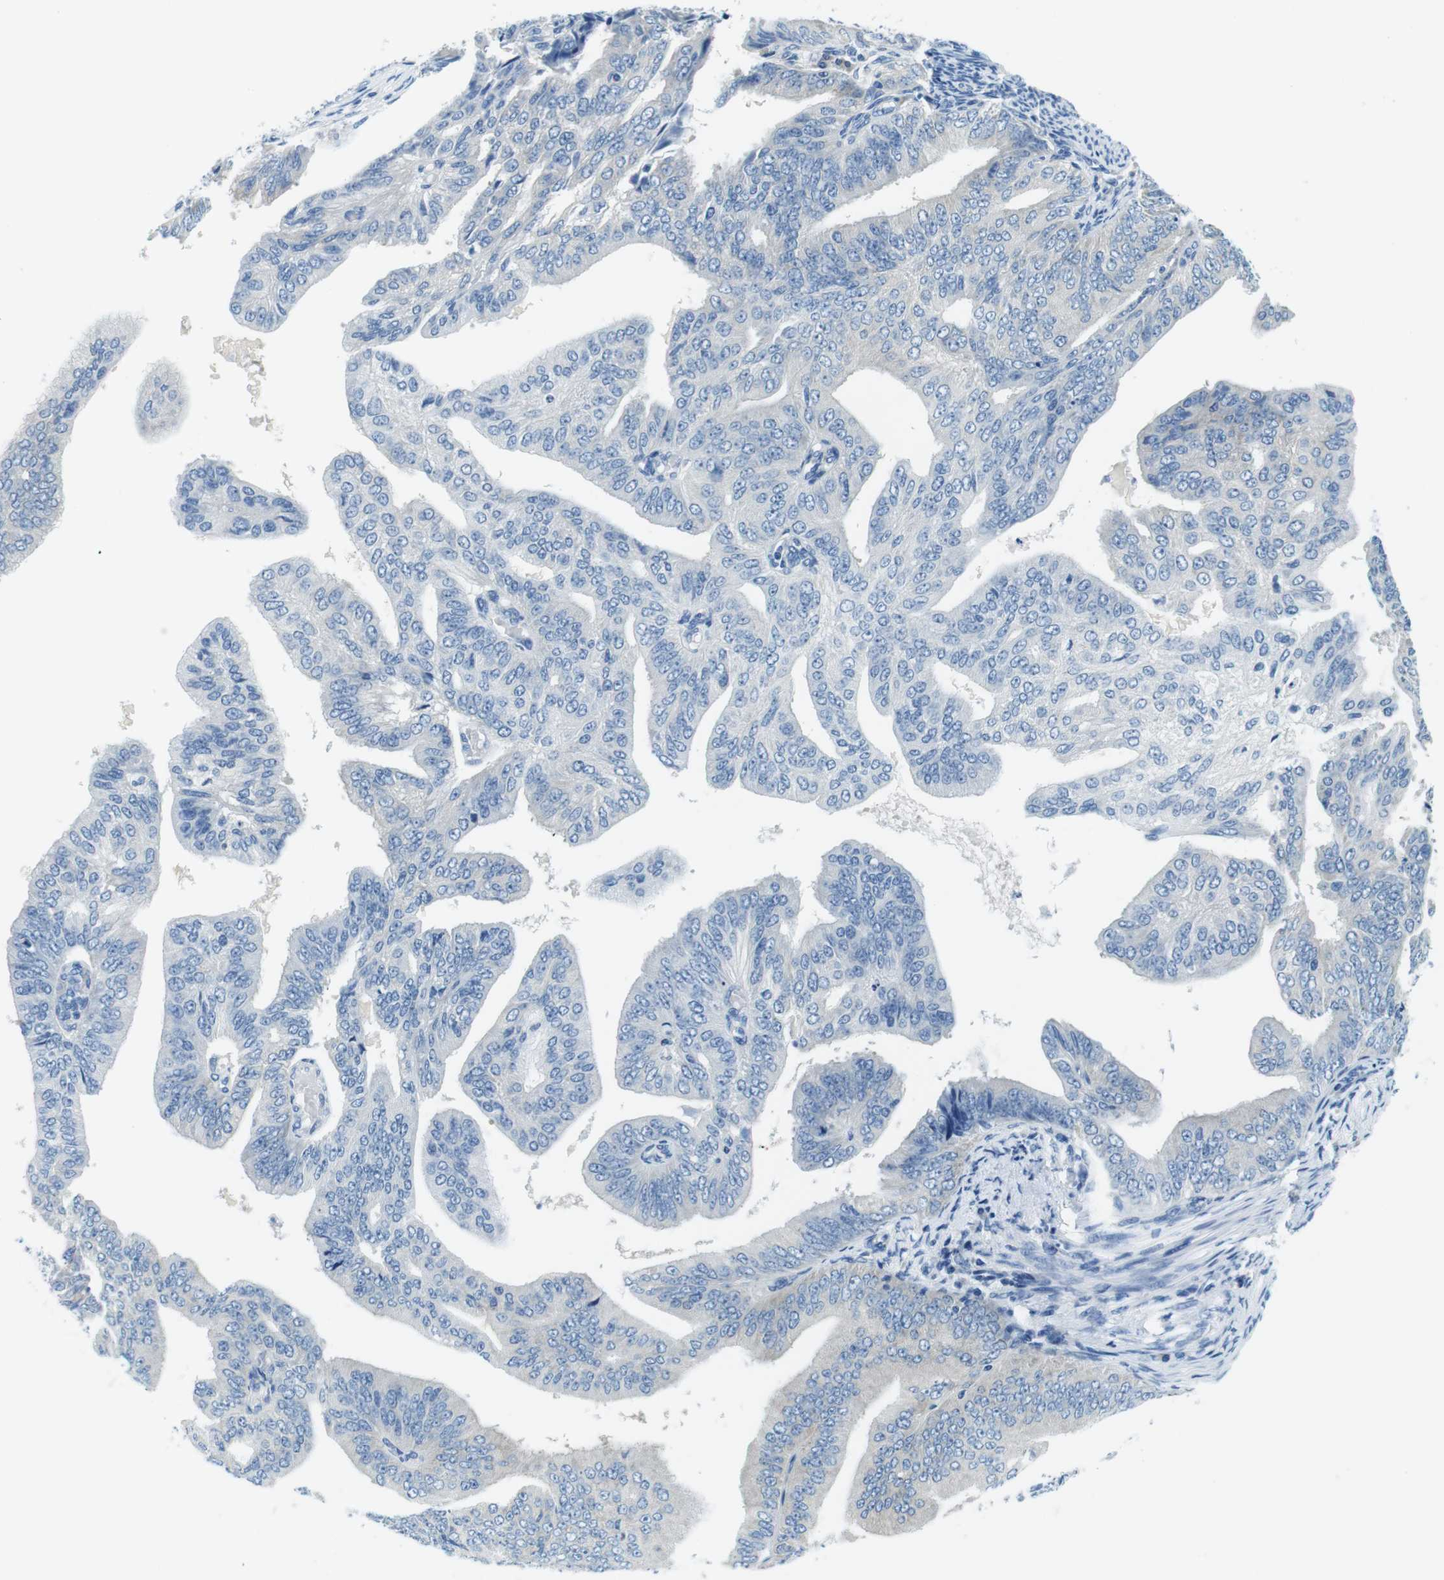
{"staining": {"intensity": "negative", "quantity": "none", "location": "none"}, "tissue": "endometrial cancer", "cell_type": "Tumor cells", "image_type": "cancer", "snomed": [{"axis": "morphology", "description": "Adenocarcinoma, NOS"}, {"axis": "topography", "description": "Endometrium"}], "caption": "DAB (3,3'-diaminobenzidine) immunohistochemical staining of human adenocarcinoma (endometrial) exhibits no significant staining in tumor cells. (Stains: DAB (3,3'-diaminobenzidine) immunohistochemistry with hematoxylin counter stain, Microscopy: brightfield microscopy at high magnification).", "gene": "EIF2B5", "patient": {"sex": "female", "age": 58}}